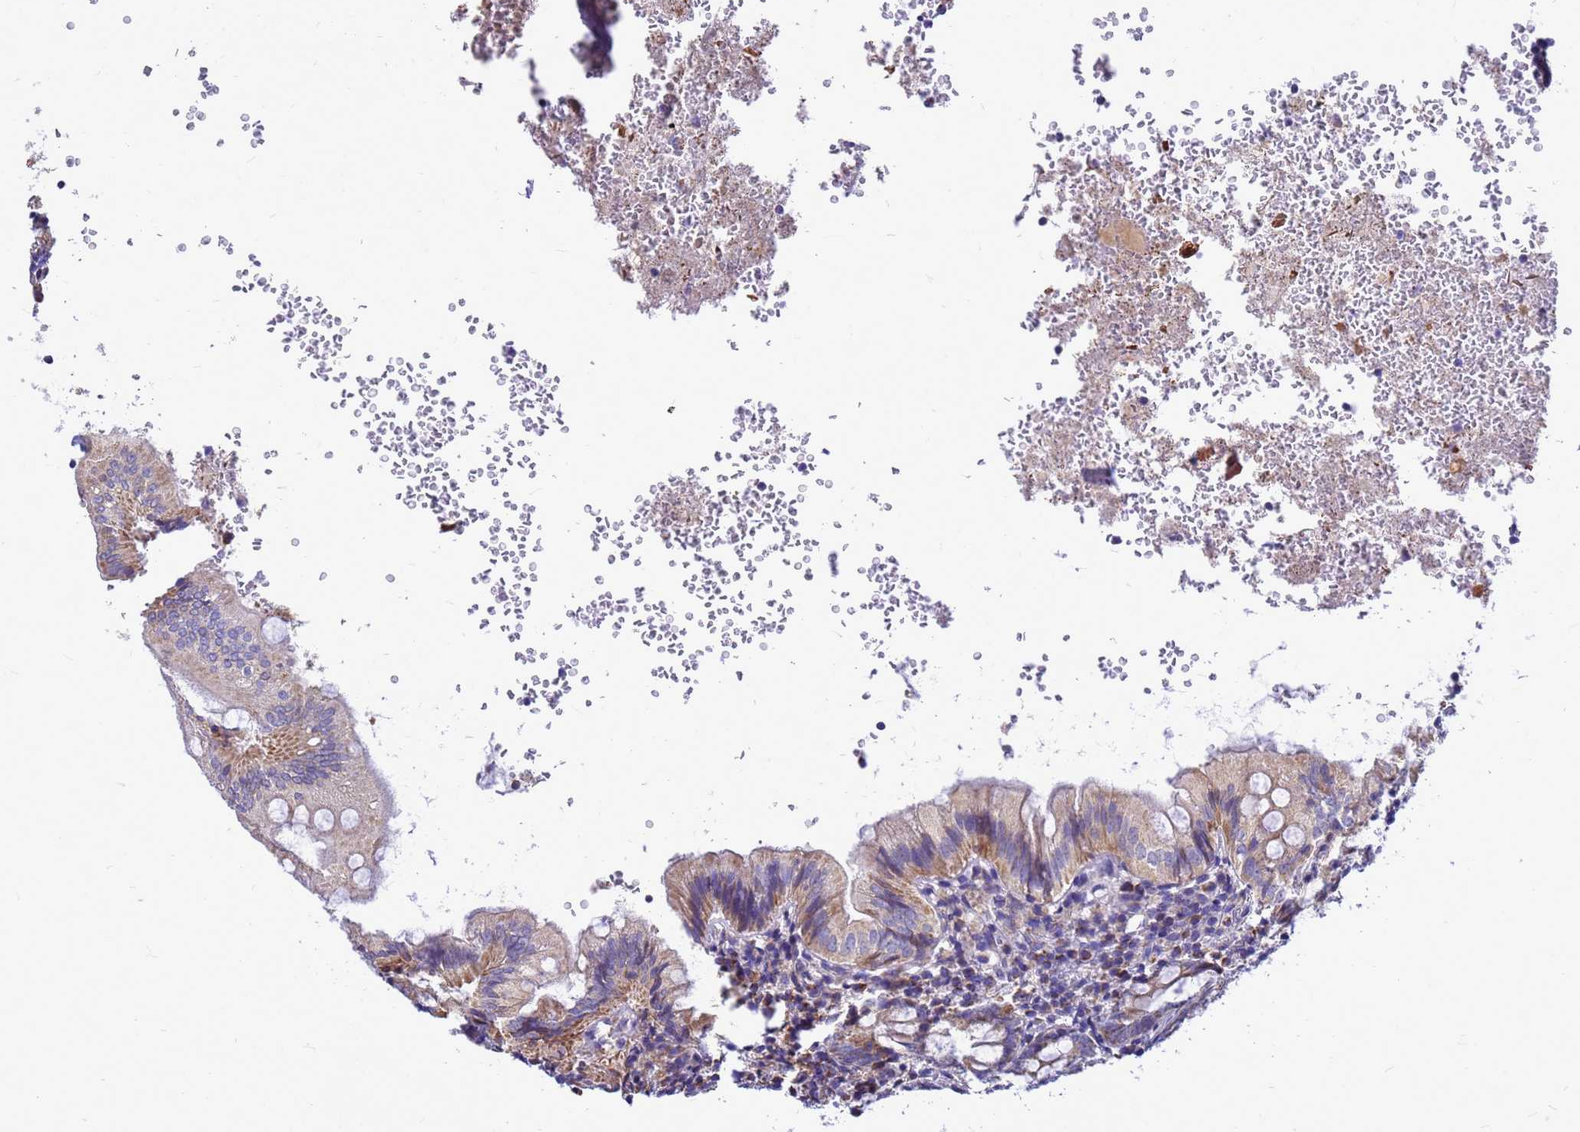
{"staining": {"intensity": "moderate", "quantity": "25%-75%", "location": "cytoplasmic/membranous"}, "tissue": "appendix", "cell_type": "Glandular cells", "image_type": "normal", "snomed": [{"axis": "morphology", "description": "Normal tissue, NOS"}, {"axis": "topography", "description": "Appendix"}], "caption": "Moderate cytoplasmic/membranous staining is present in about 25%-75% of glandular cells in benign appendix. The protein is shown in brown color, while the nuclei are stained blue.", "gene": "CMC4", "patient": {"sex": "male", "age": 8}}